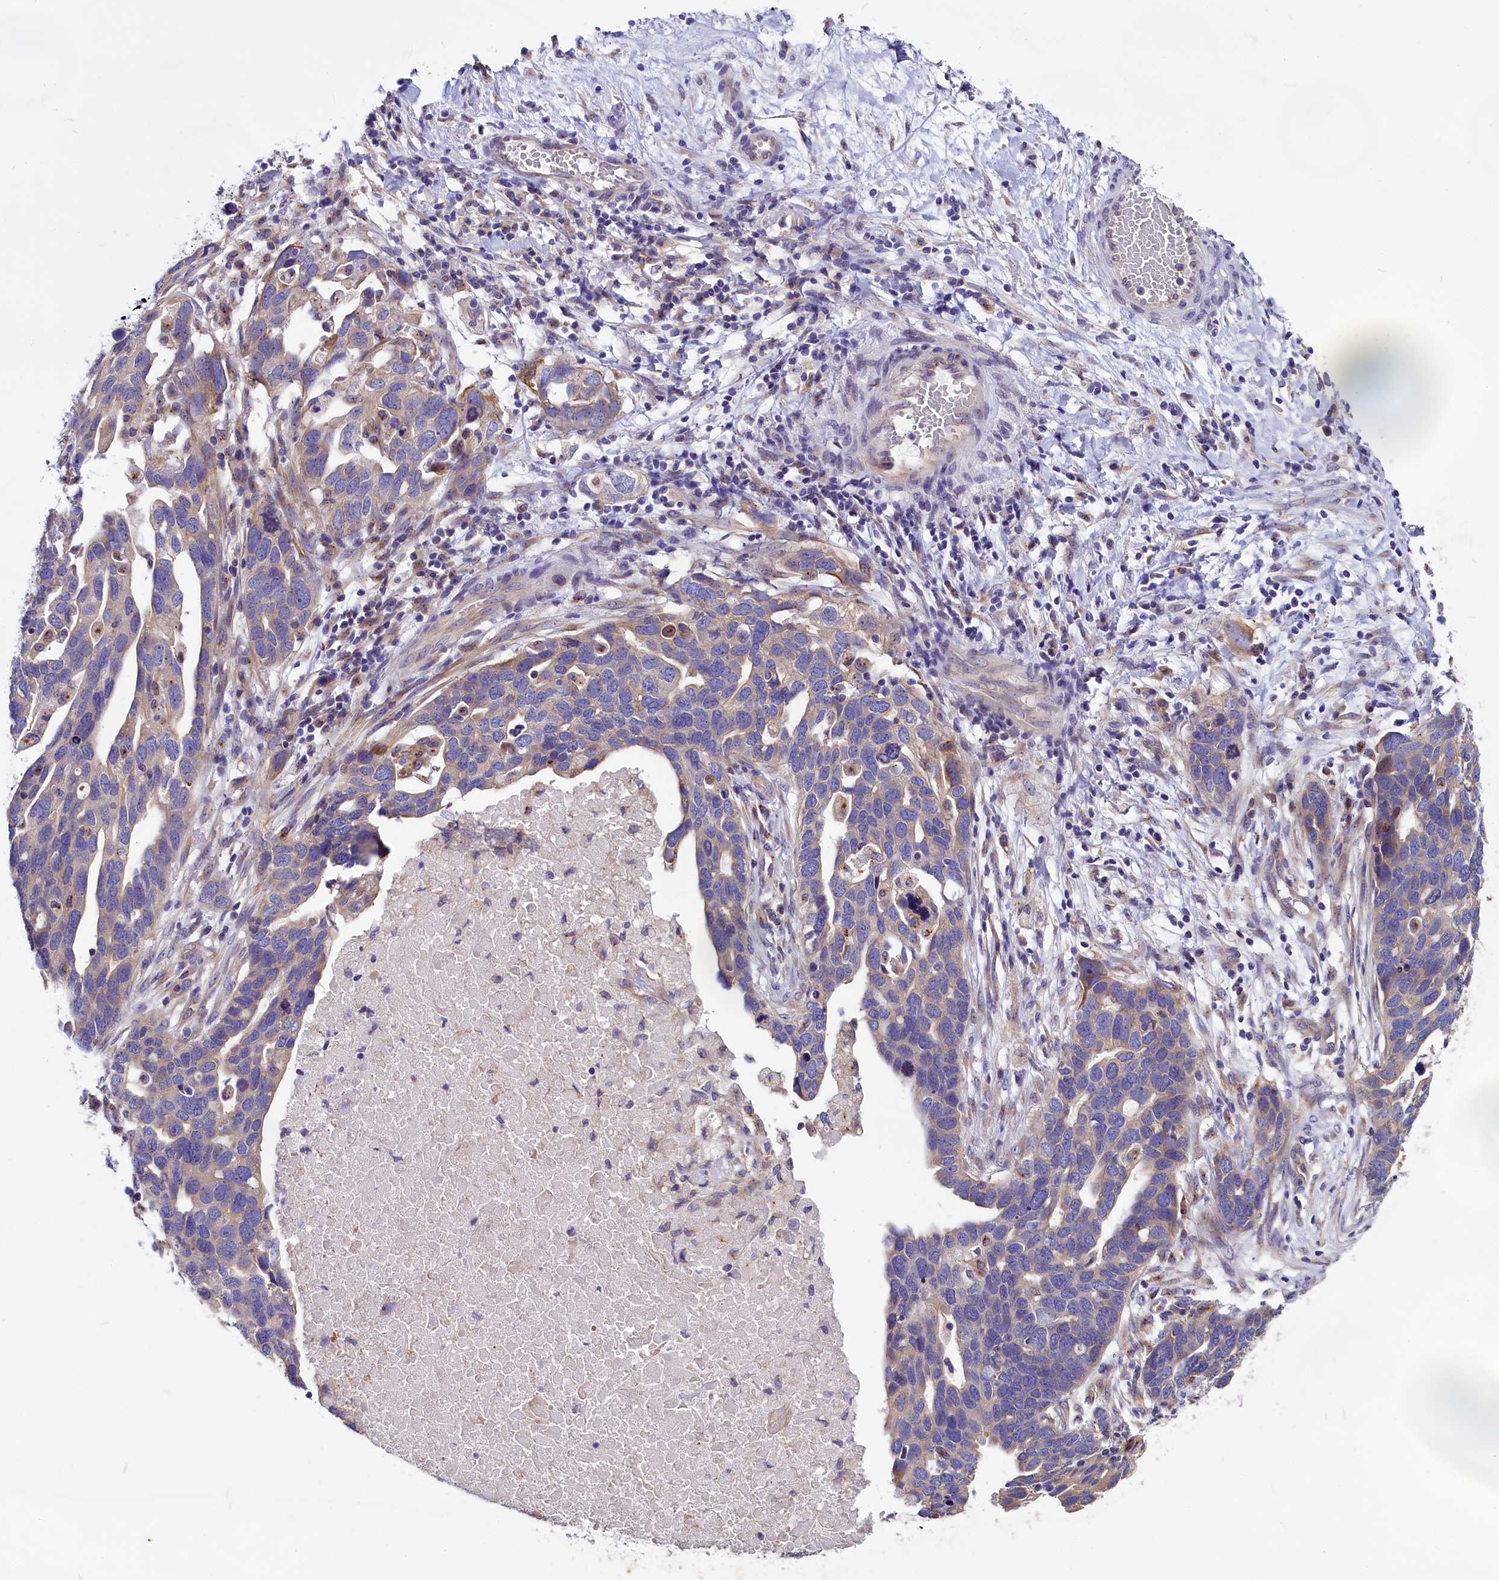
{"staining": {"intensity": "weak", "quantity": "<25%", "location": "cytoplasmic/membranous"}, "tissue": "ovarian cancer", "cell_type": "Tumor cells", "image_type": "cancer", "snomed": [{"axis": "morphology", "description": "Cystadenocarcinoma, serous, NOS"}, {"axis": "topography", "description": "Ovary"}], "caption": "Protein analysis of ovarian cancer (serous cystadenocarcinoma) exhibits no significant expression in tumor cells.", "gene": "CEP170", "patient": {"sex": "female", "age": 54}}